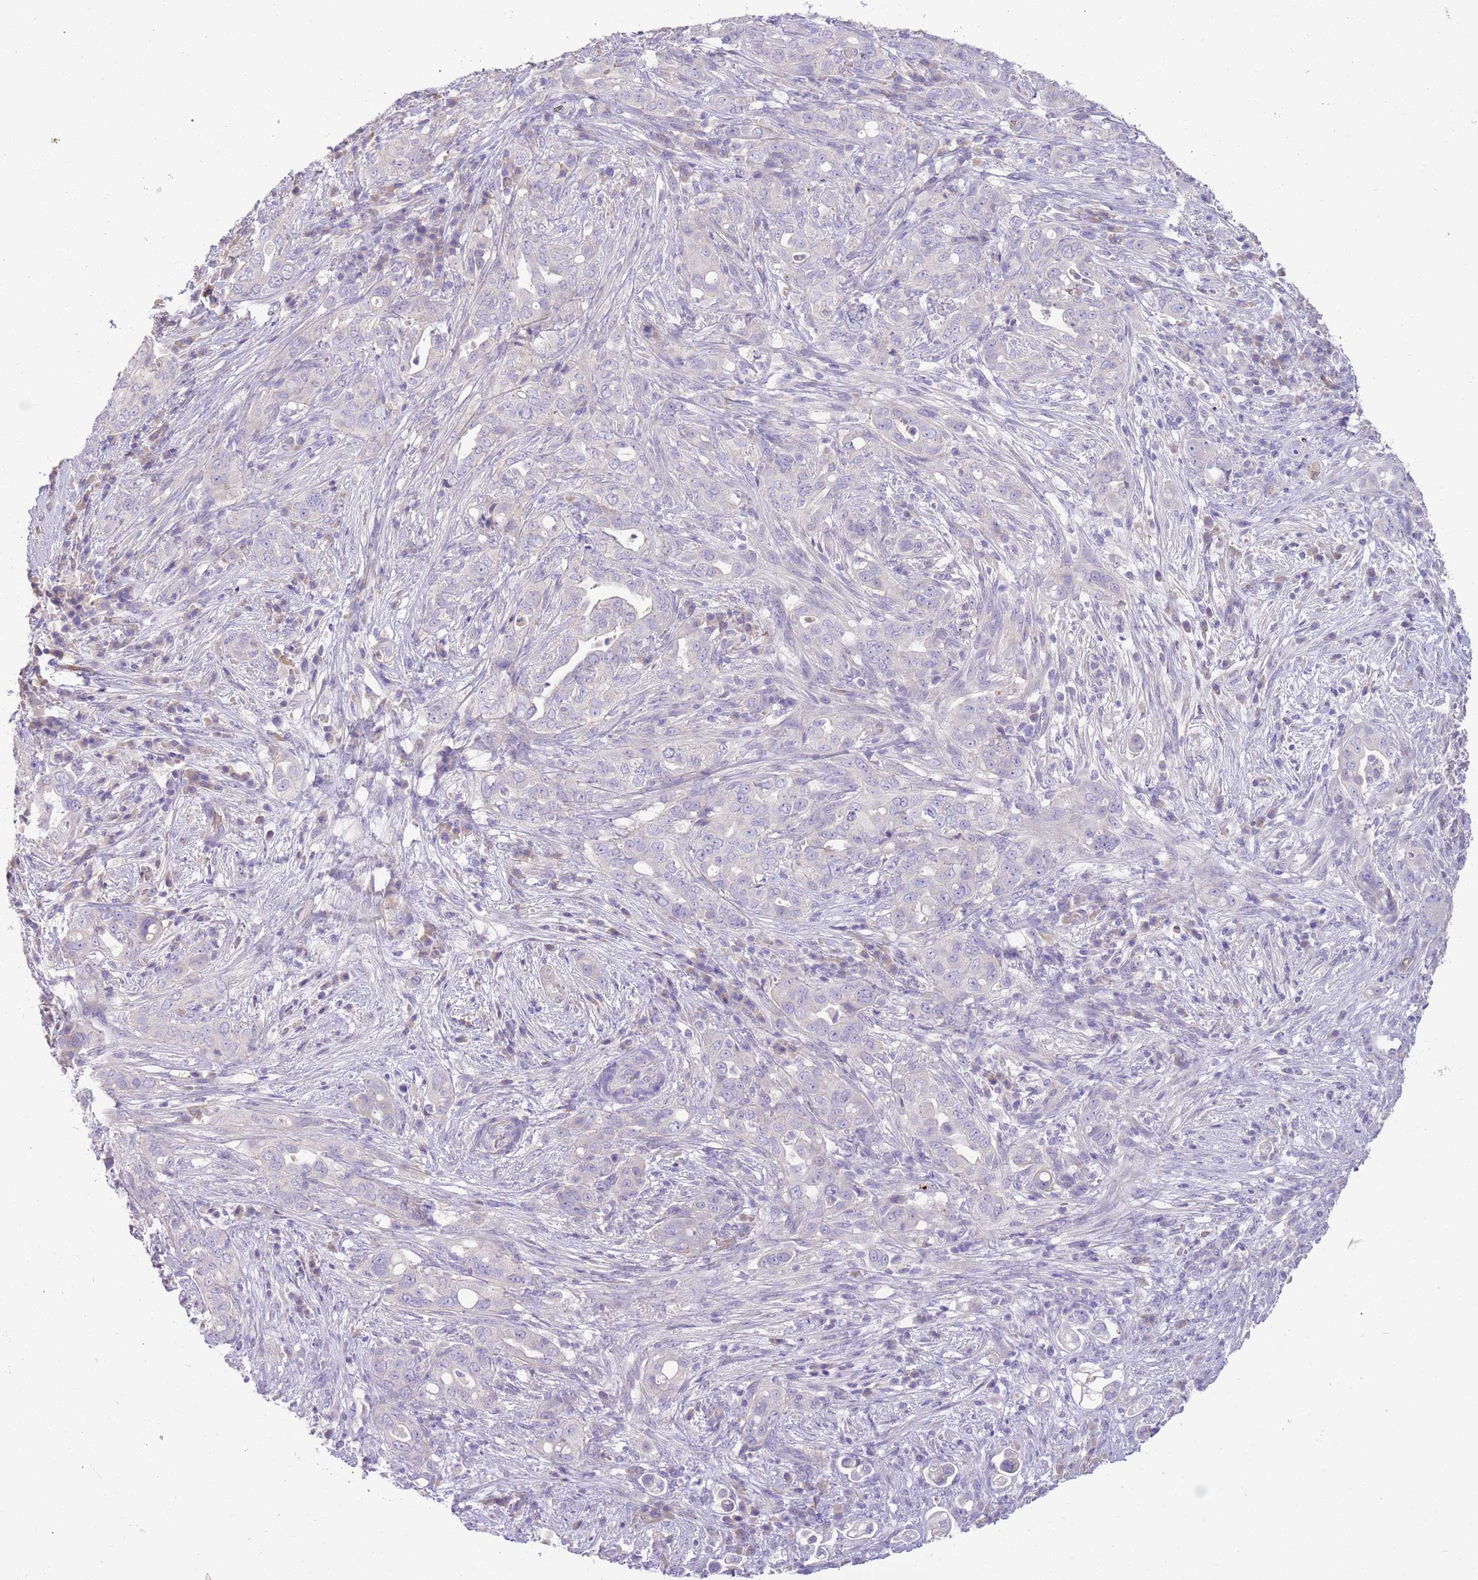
{"staining": {"intensity": "negative", "quantity": "none", "location": "none"}, "tissue": "pancreatic cancer", "cell_type": "Tumor cells", "image_type": "cancer", "snomed": [{"axis": "morphology", "description": "Normal tissue, NOS"}, {"axis": "morphology", "description": "Adenocarcinoma, NOS"}, {"axis": "topography", "description": "Lymph node"}, {"axis": "topography", "description": "Pancreas"}], "caption": "High magnification brightfield microscopy of pancreatic cancer stained with DAB (3,3'-diaminobenzidine) (brown) and counterstained with hematoxylin (blue): tumor cells show no significant expression.", "gene": "SFTPA1", "patient": {"sex": "female", "age": 67}}